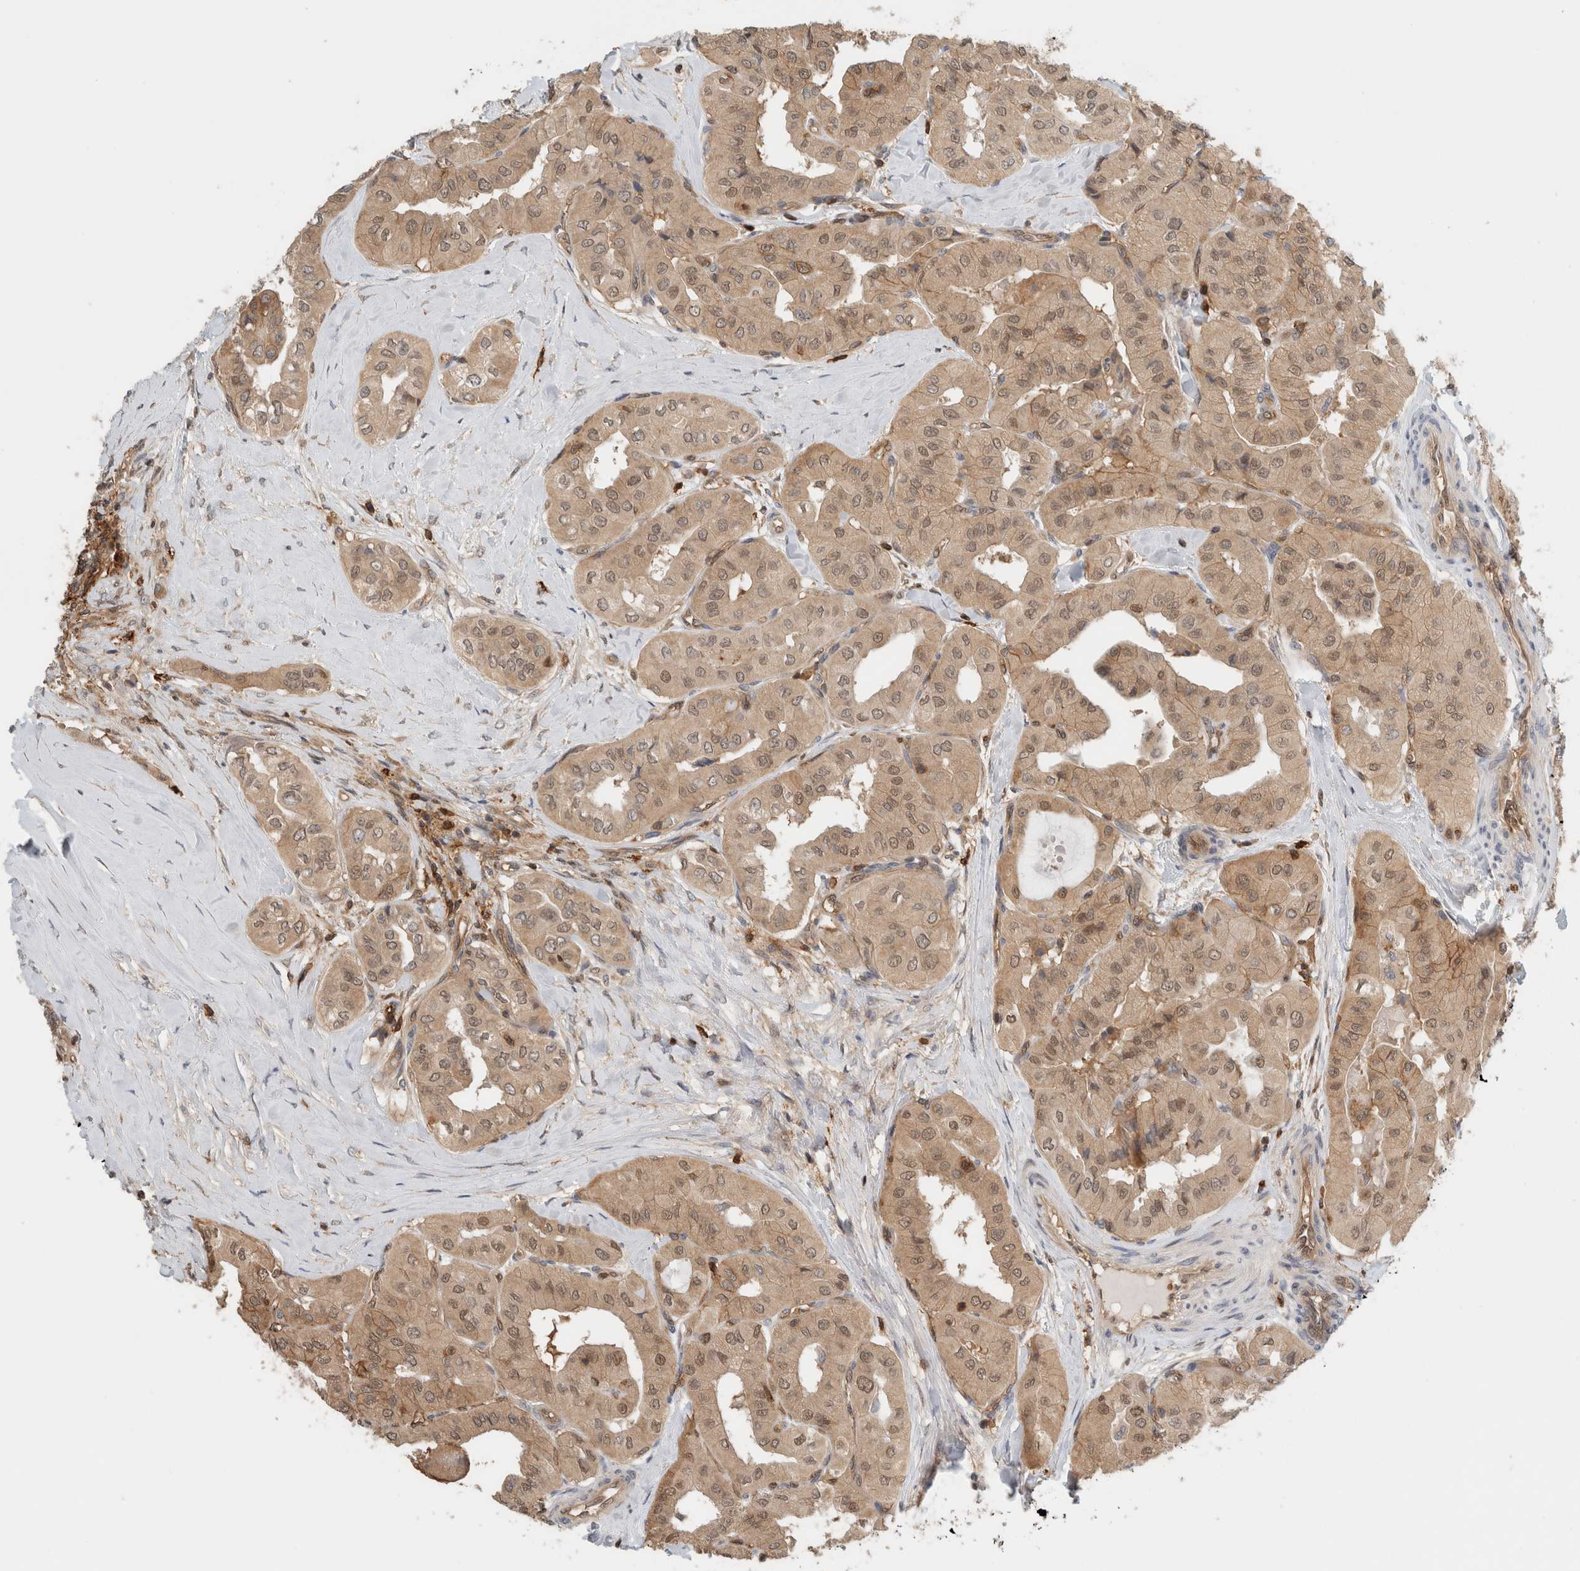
{"staining": {"intensity": "weak", "quantity": ">75%", "location": "cytoplasmic/membranous,nuclear"}, "tissue": "thyroid cancer", "cell_type": "Tumor cells", "image_type": "cancer", "snomed": [{"axis": "morphology", "description": "Papillary adenocarcinoma, NOS"}, {"axis": "topography", "description": "Thyroid gland"}], "caption": "A low amount of weak cytoplasmic/membranous and nuclear expression is appreciated in about >75% of tumor cells in thyroid cancer (papillary adenocarcinoma) tissue.", "gene": "PFDN4", "patient": {"sex": "female", "age": 59}}